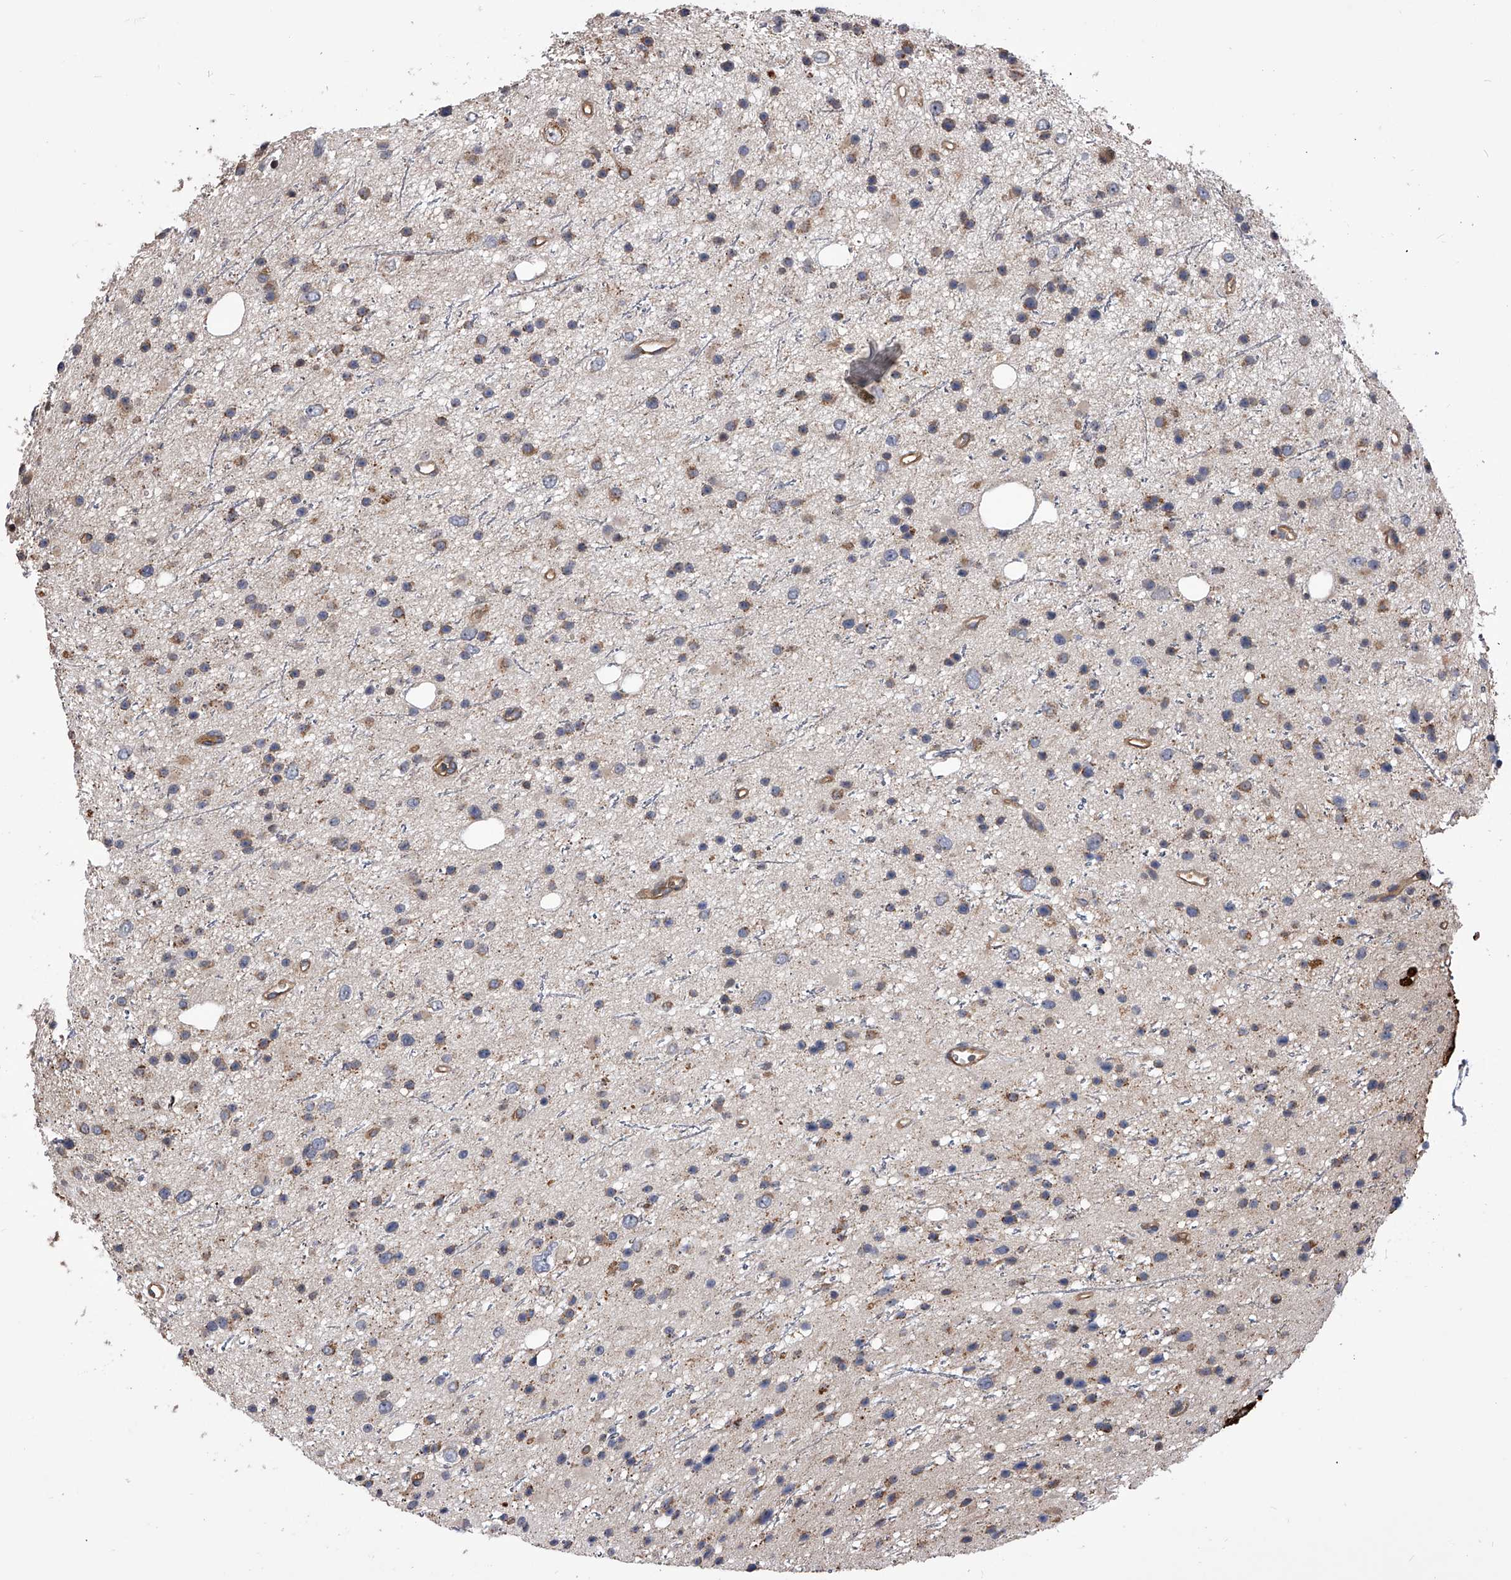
{"staining": {"intensity": "moderate", "quantity": ">75%", "location": "cytoplasmic/membranous"}, "tissue": "glioma", "cell_type": "Tumor cells", "image_type": "cancer", "snomed": [{"axis": "morphology", "description": "Glioma, malignant, Low grade"}, {"axis": "topography", "description": "Cerebral cortex"}], "caption": "IHC micrograph of glioma stained for a protein (brown), which demonstrates medium levels of moderate cytoplasmic/membranous expression in approximately >75% of tumor cells.", "gene": "CUL7", "patient": {"sex": "female", "age": 39}}